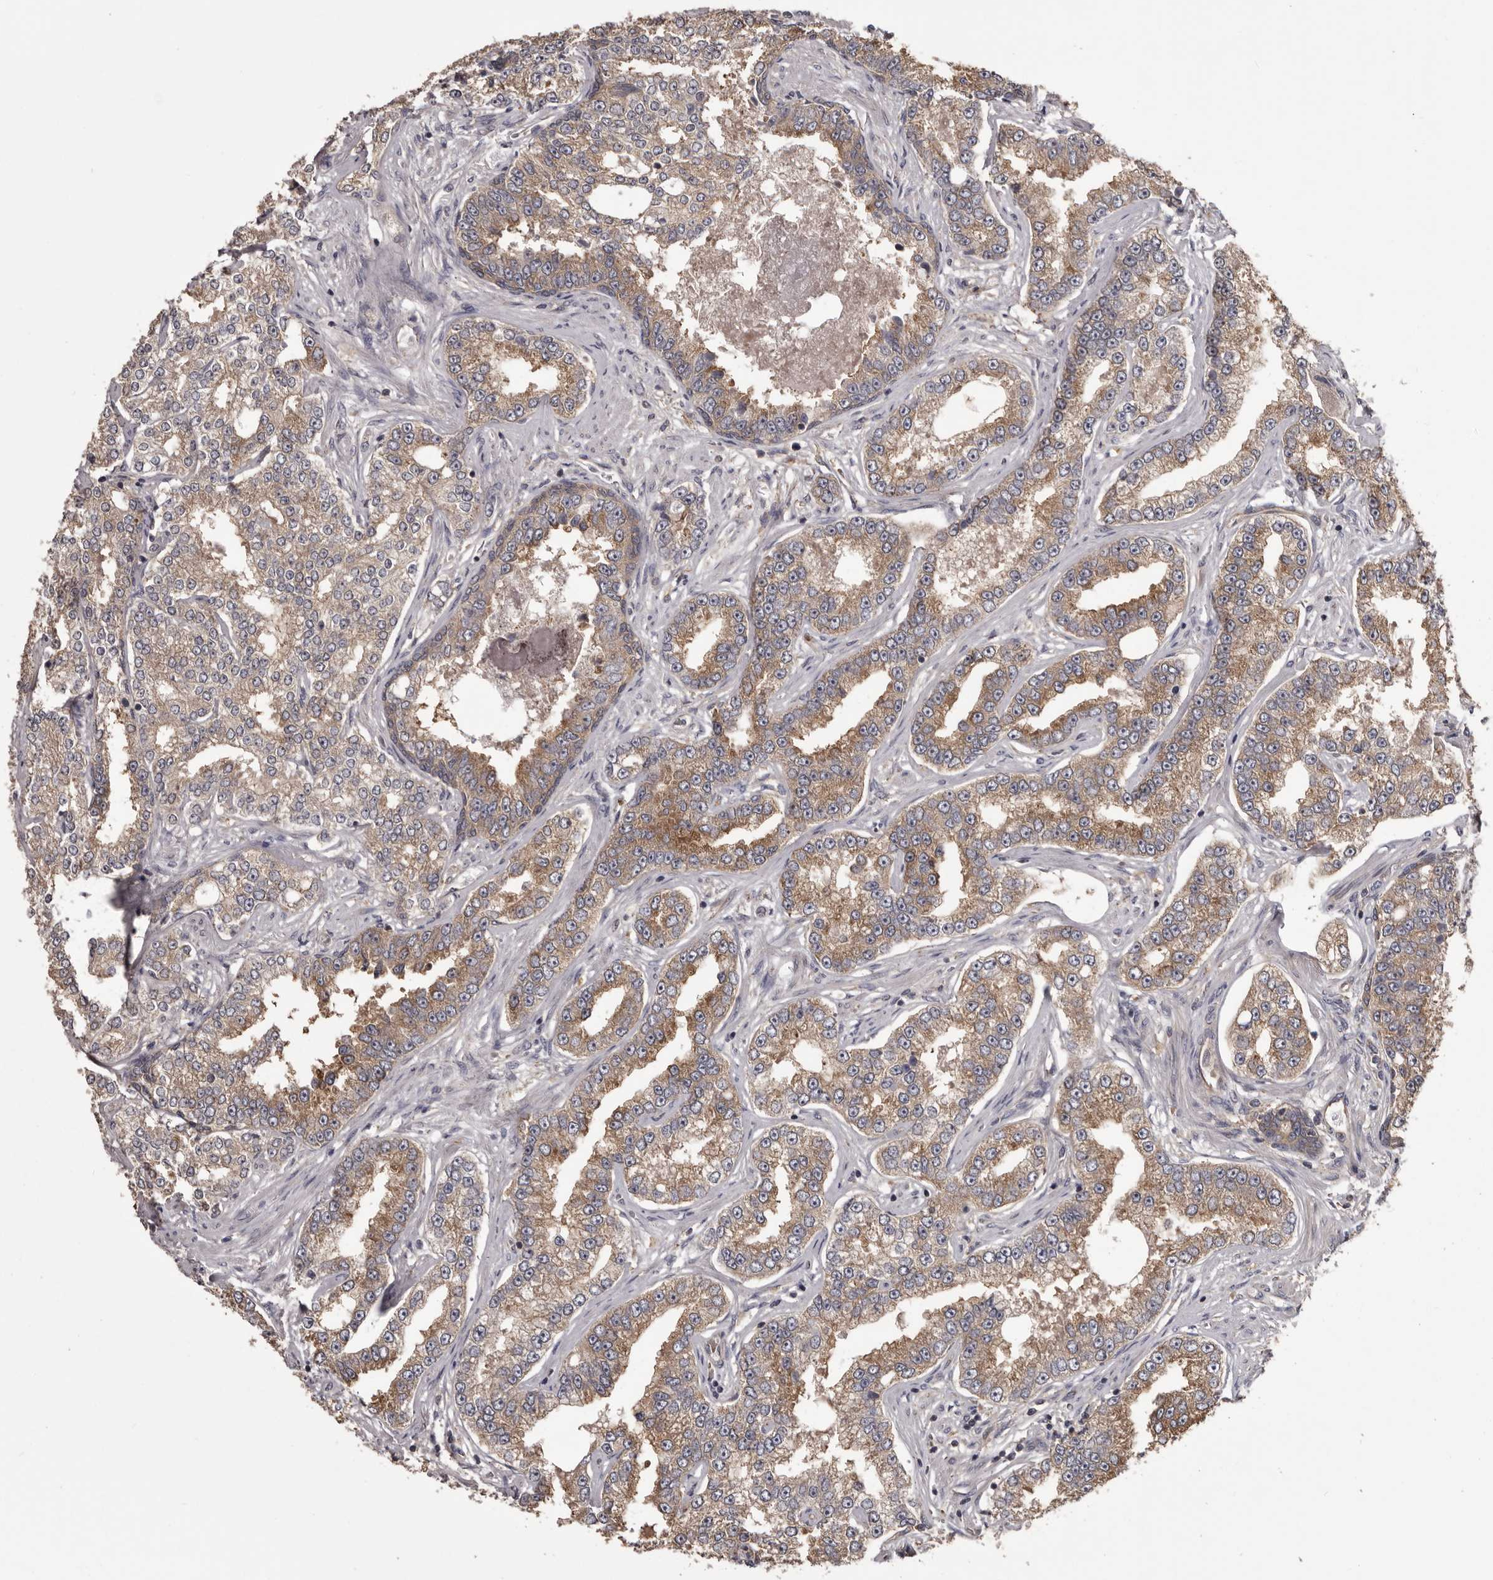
{"staining": {"intensity": "moderate", "quantity": ">75%", "location": "cytoplasmic/membranous"}, "tissue": "prostate cancer", "cell_type": "Tumor cells", "image_type": "cancer", "snomed": [{"axis": "morphology", "description": "Normal tissue, NOS"}, {"axis": "morphology", "description": "Adenocarcinoma, High grade"}, {"axis": "topography", "description": "Prostate"}], "caption": "Prostate cancer (adenocarcinoma (high-grade)) stained with a protein marker displays moderate staining in tumor cells.", "gene": "DARS1", "patient": {"sex": "male", "age": 83}}